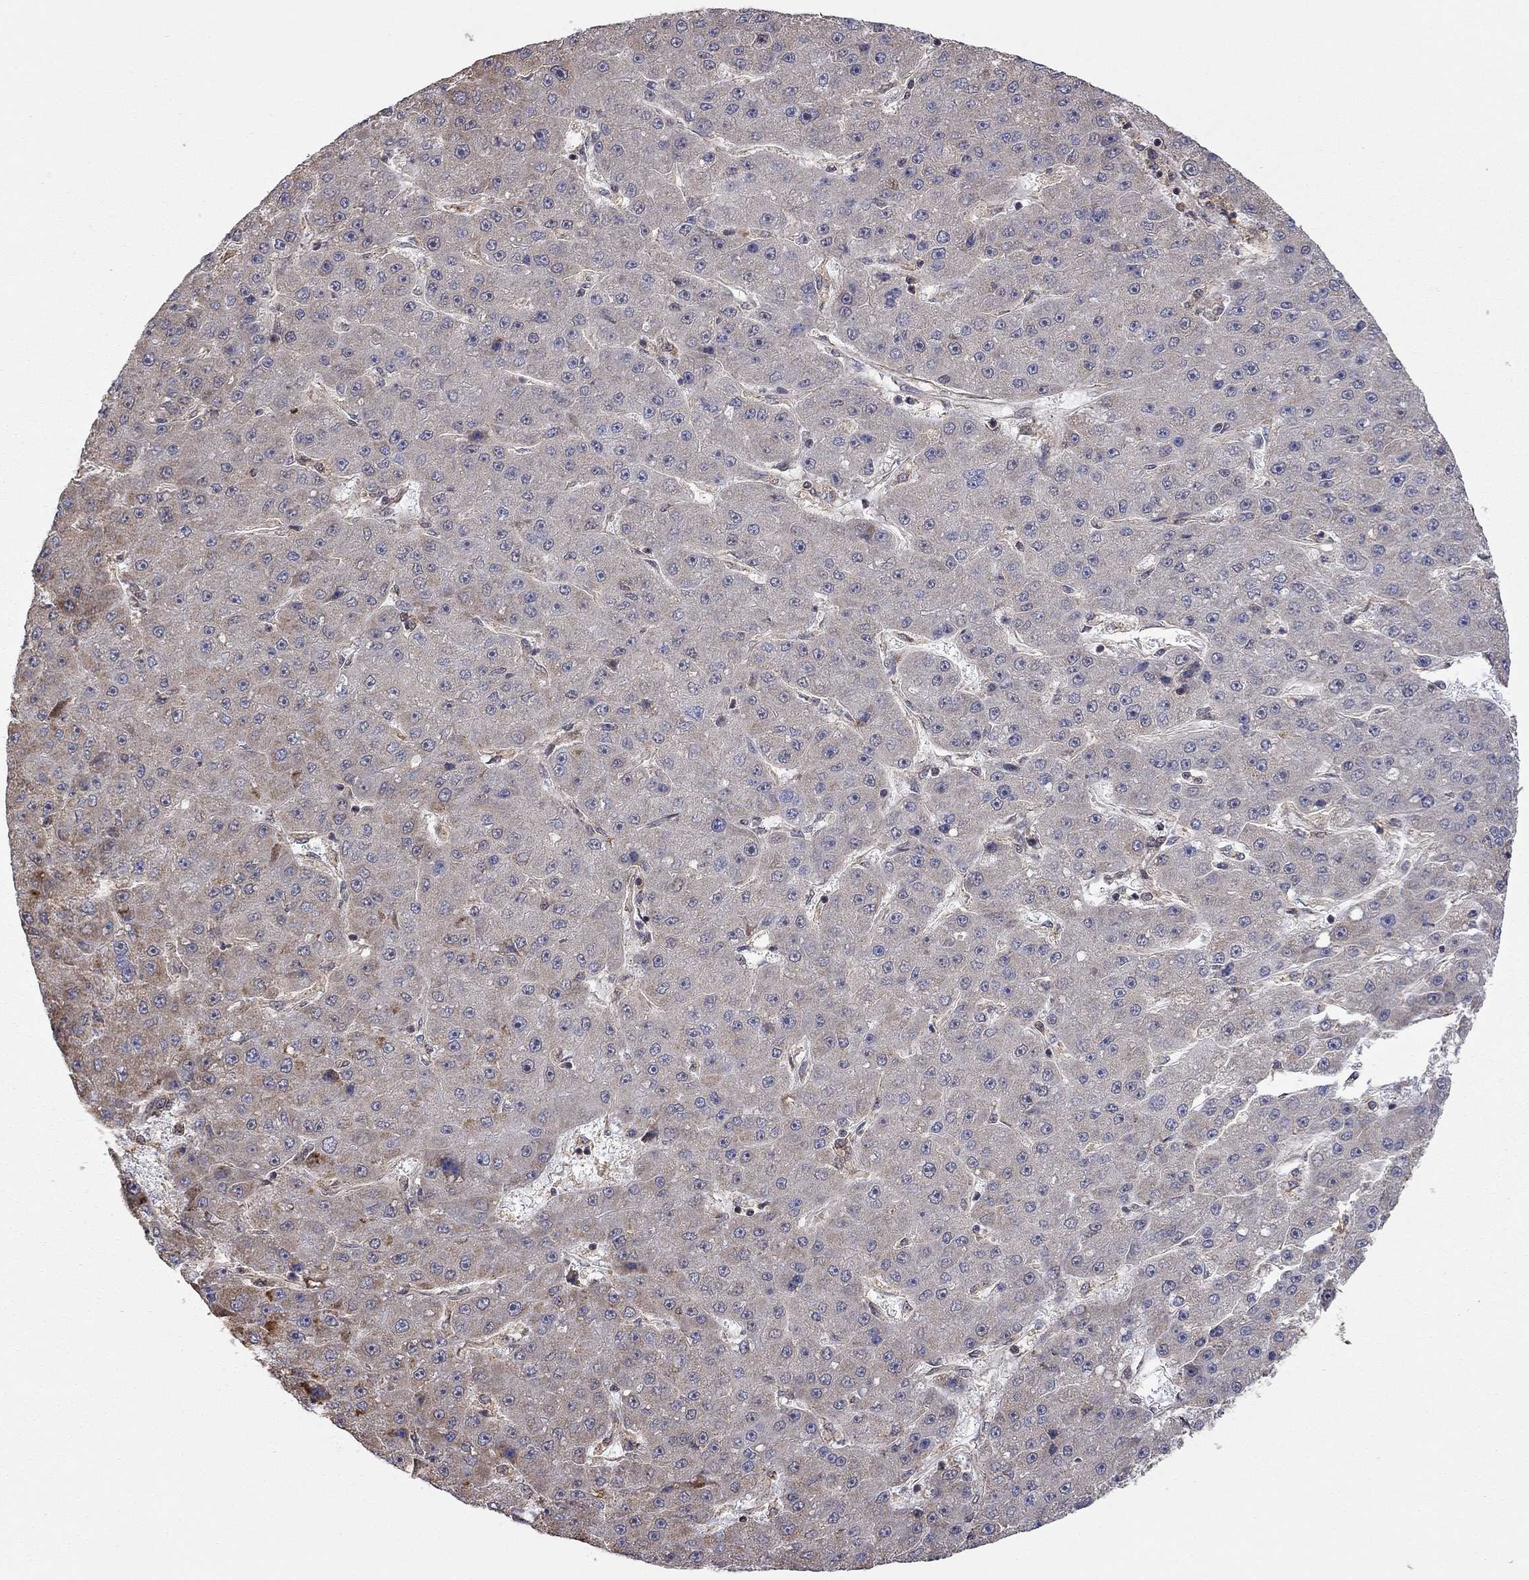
{"staining": {"intensity": "negative", "quantity": "none", "location": "none"}, "tissue": "liver cancer", "cell_type": "Tumor cells", "image_type": "cancer", "snomed": [{"axis": "morphology", "description": "Carcinoma, Hepatocellular, NOS"}, {"axis": "topography", "description": "Liver"}], "caption": "An immunohistochemistry micrograph of liver hepatocellular carcinoma is shown. There is no staining in tumor cells of liver hepatocellular carcinoma.", "gene": "TDP1", "patient": {"sex": "male", "age": 67}}